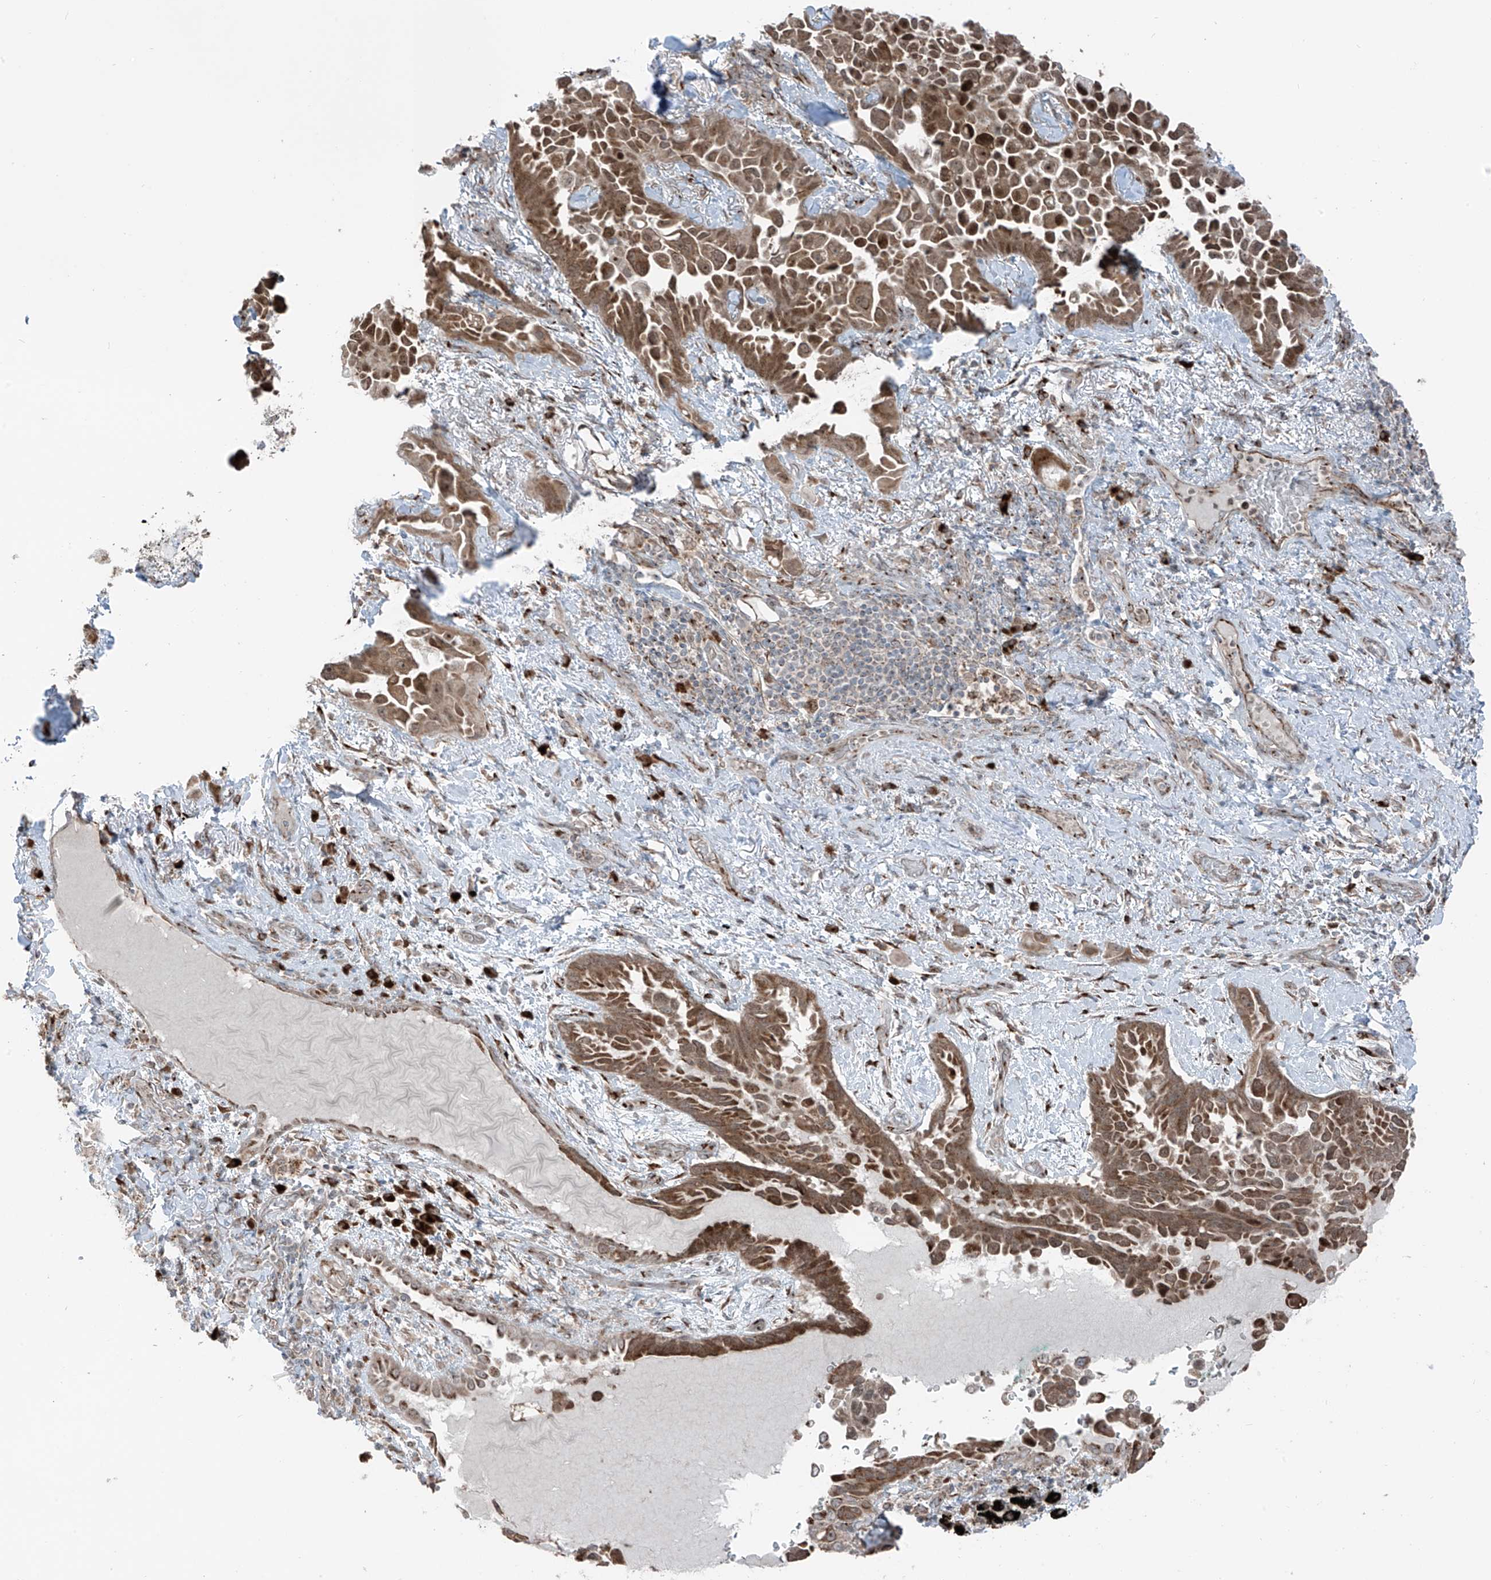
{"staining": {"intensity": "moderate", "quantity": ">75%", "location": "cytoplasmic/membranous,nuclear"}, "tissue": "lung cancer", "cell_type": "Tumor cells", "image_type": "cancer", "snomed": [{"axis": "morphology", "description": "Adenocarcinoma, NOS"}, {"axis": "topography", "description": "Lung"}], "caption": "Lung cancer (adenocarcinoma) tissue reveals moderate cytoplasmic/membranous and nuclear positivity in about >75% of tumor cells, visualized by immunohistochemistry.", "gene": "ERLEC1", "patient": {"sex": "female", "age": 67}}